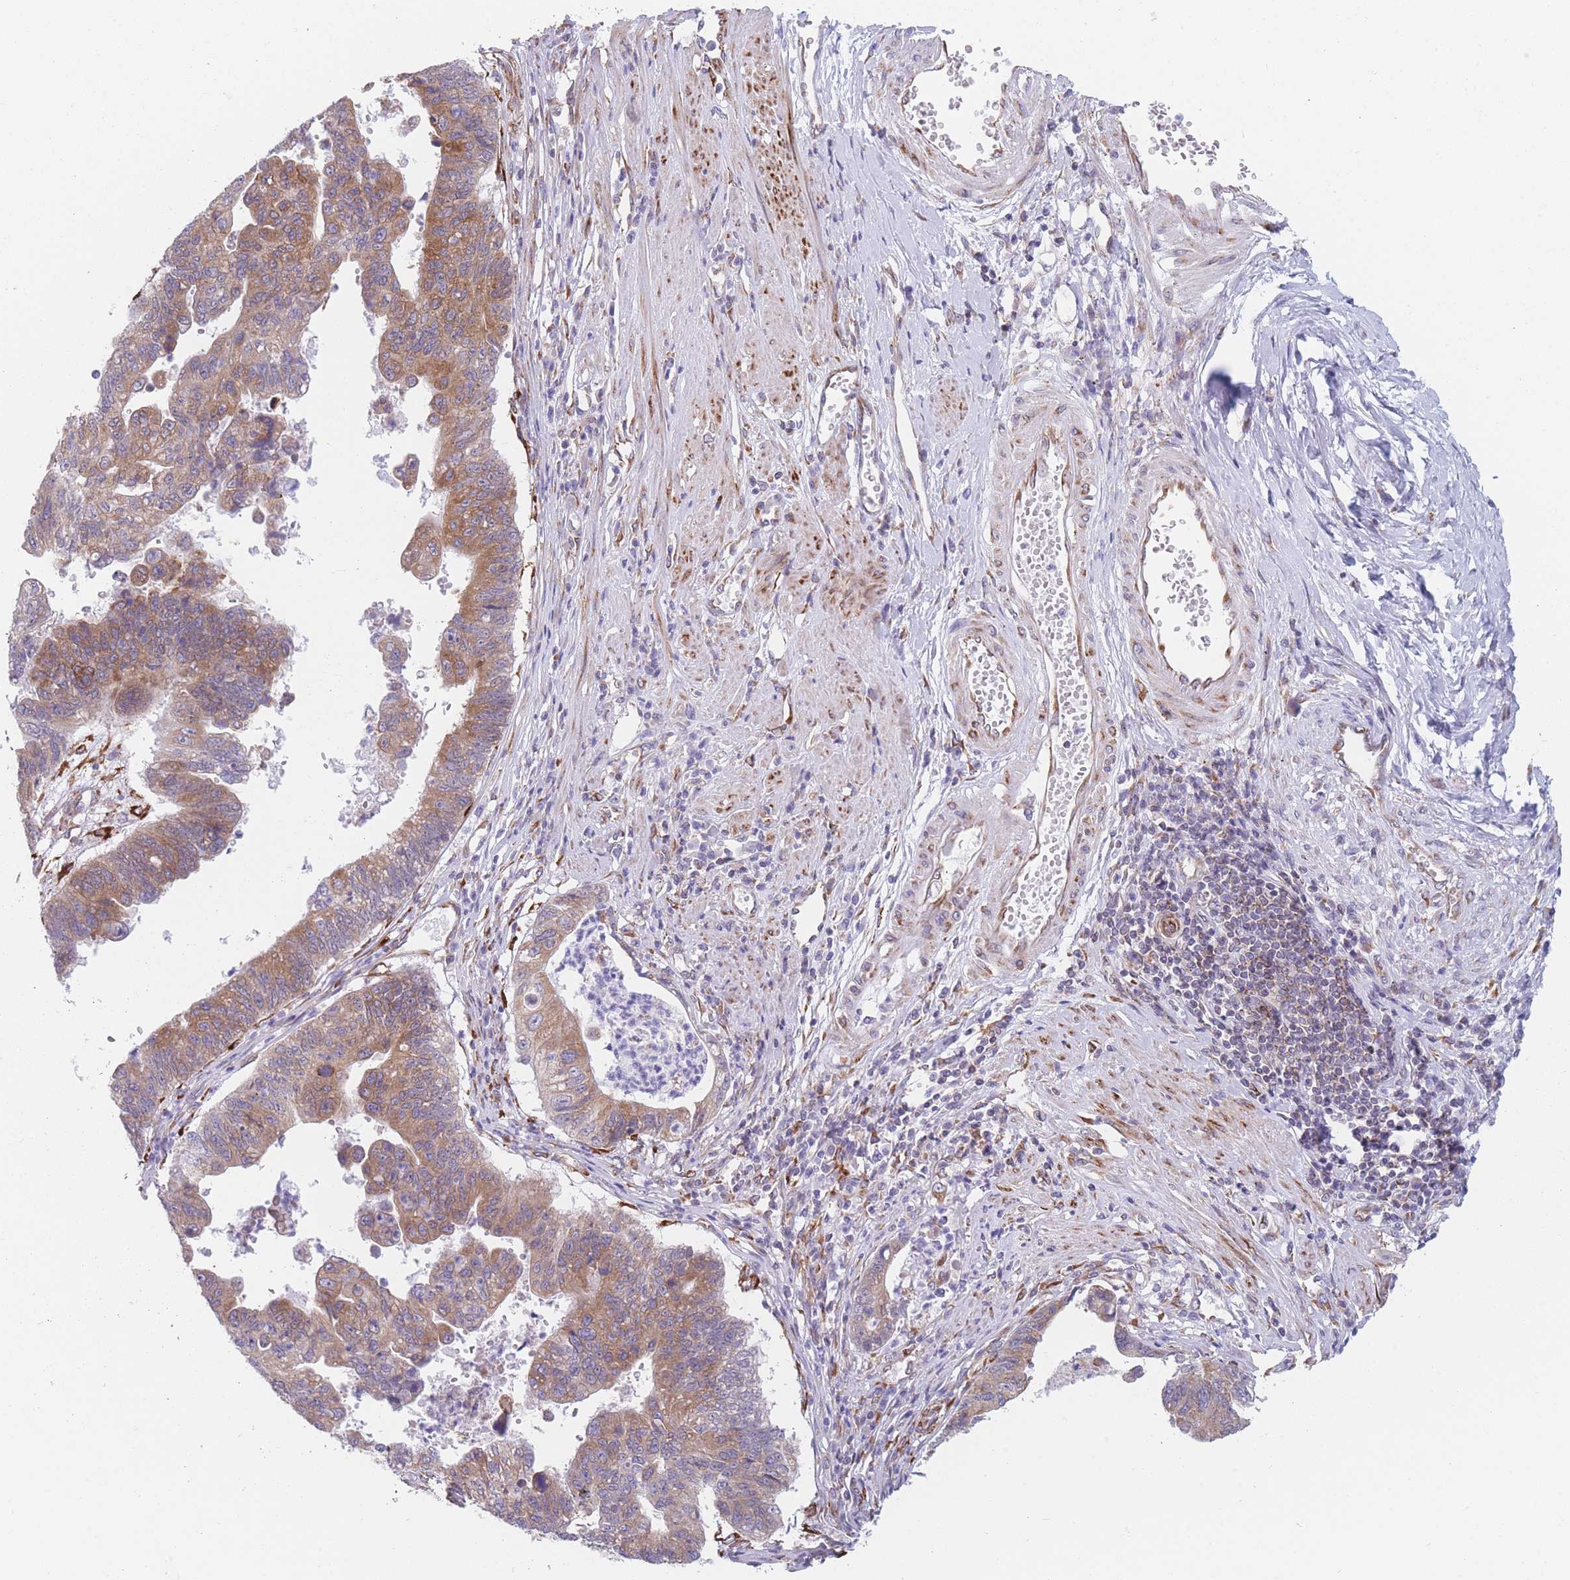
{"staining": {"intensity": "moderate", "quantity": ">75%", "location": "cytoplasmic/membranous"}, "tissue": "stomach cancer", "cell_type": "Tumor cells", "image_type": "cancer", "snomed": [{"axis": "morphology", "description": "Adenocarcinoma, NOS"}, {"axis": "topography", "description": "Stomach"}], "caption": "Stomach adenocarcinoma was stained to show a protein in brown. There is medium levels of moderate cytoplasmic/membranous expression in approximately >75% of tumor cells.", "gene": "AK9", "patient": {"sex": "male", "age": 59}}